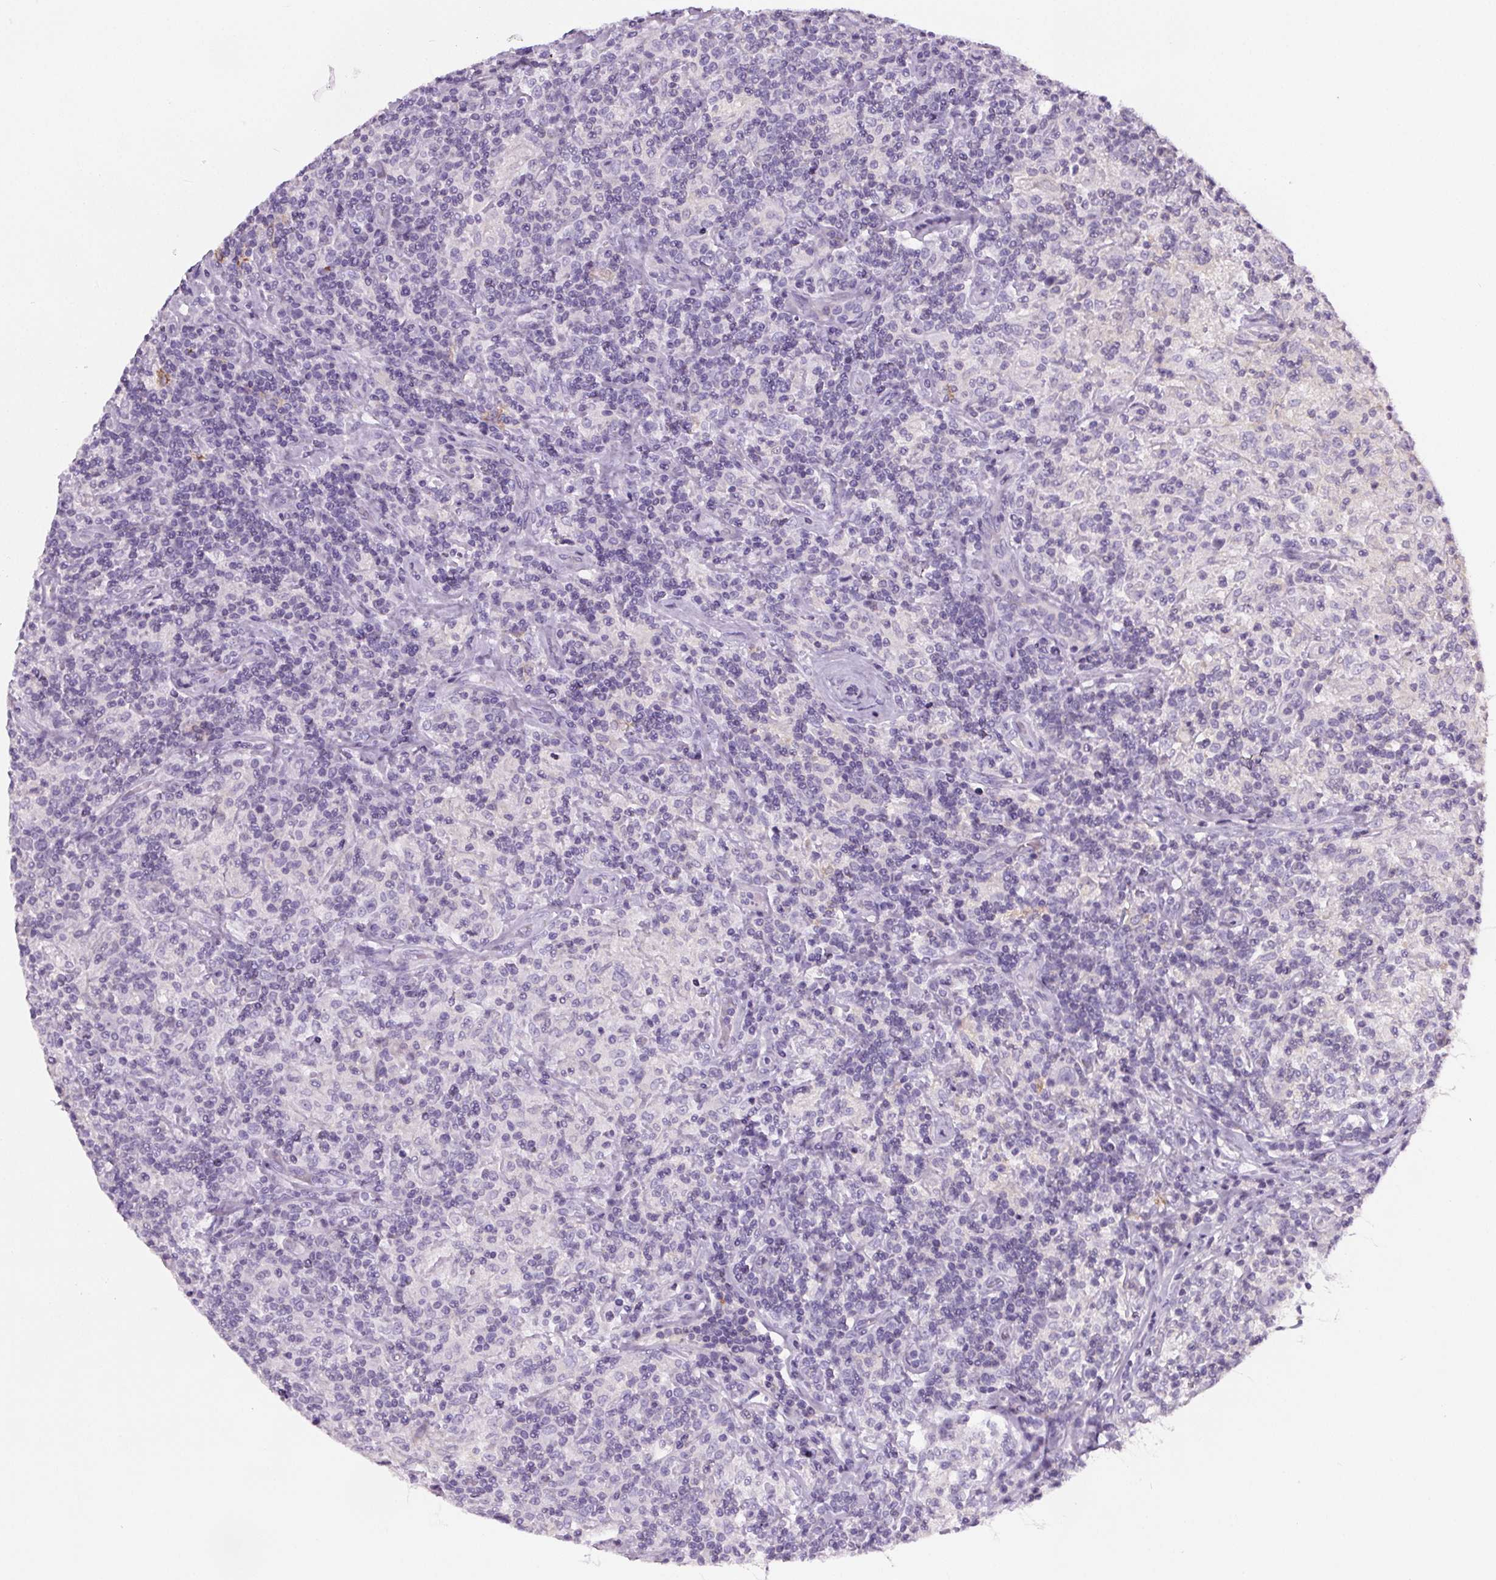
{"staining": {"intensity": "negative", "quantity": "none", "location": "none"}, "tissue": "lymphoma", "cell_type": "Tumor cells", "image_type": "cancer", "snomed": [{"axis": "morphology", "description": "Hodgkin's disease, NOS"}, {"axis": "topography", "description": "Lymph node"}], "caption": "IHC micrograph of neoplastic tissue: Hodgkin's disease stained with DAB exhibits no significant protein staining in tumor cells.", "gene": "CD5L", "patient": {"sex": "male", "age": 70}}